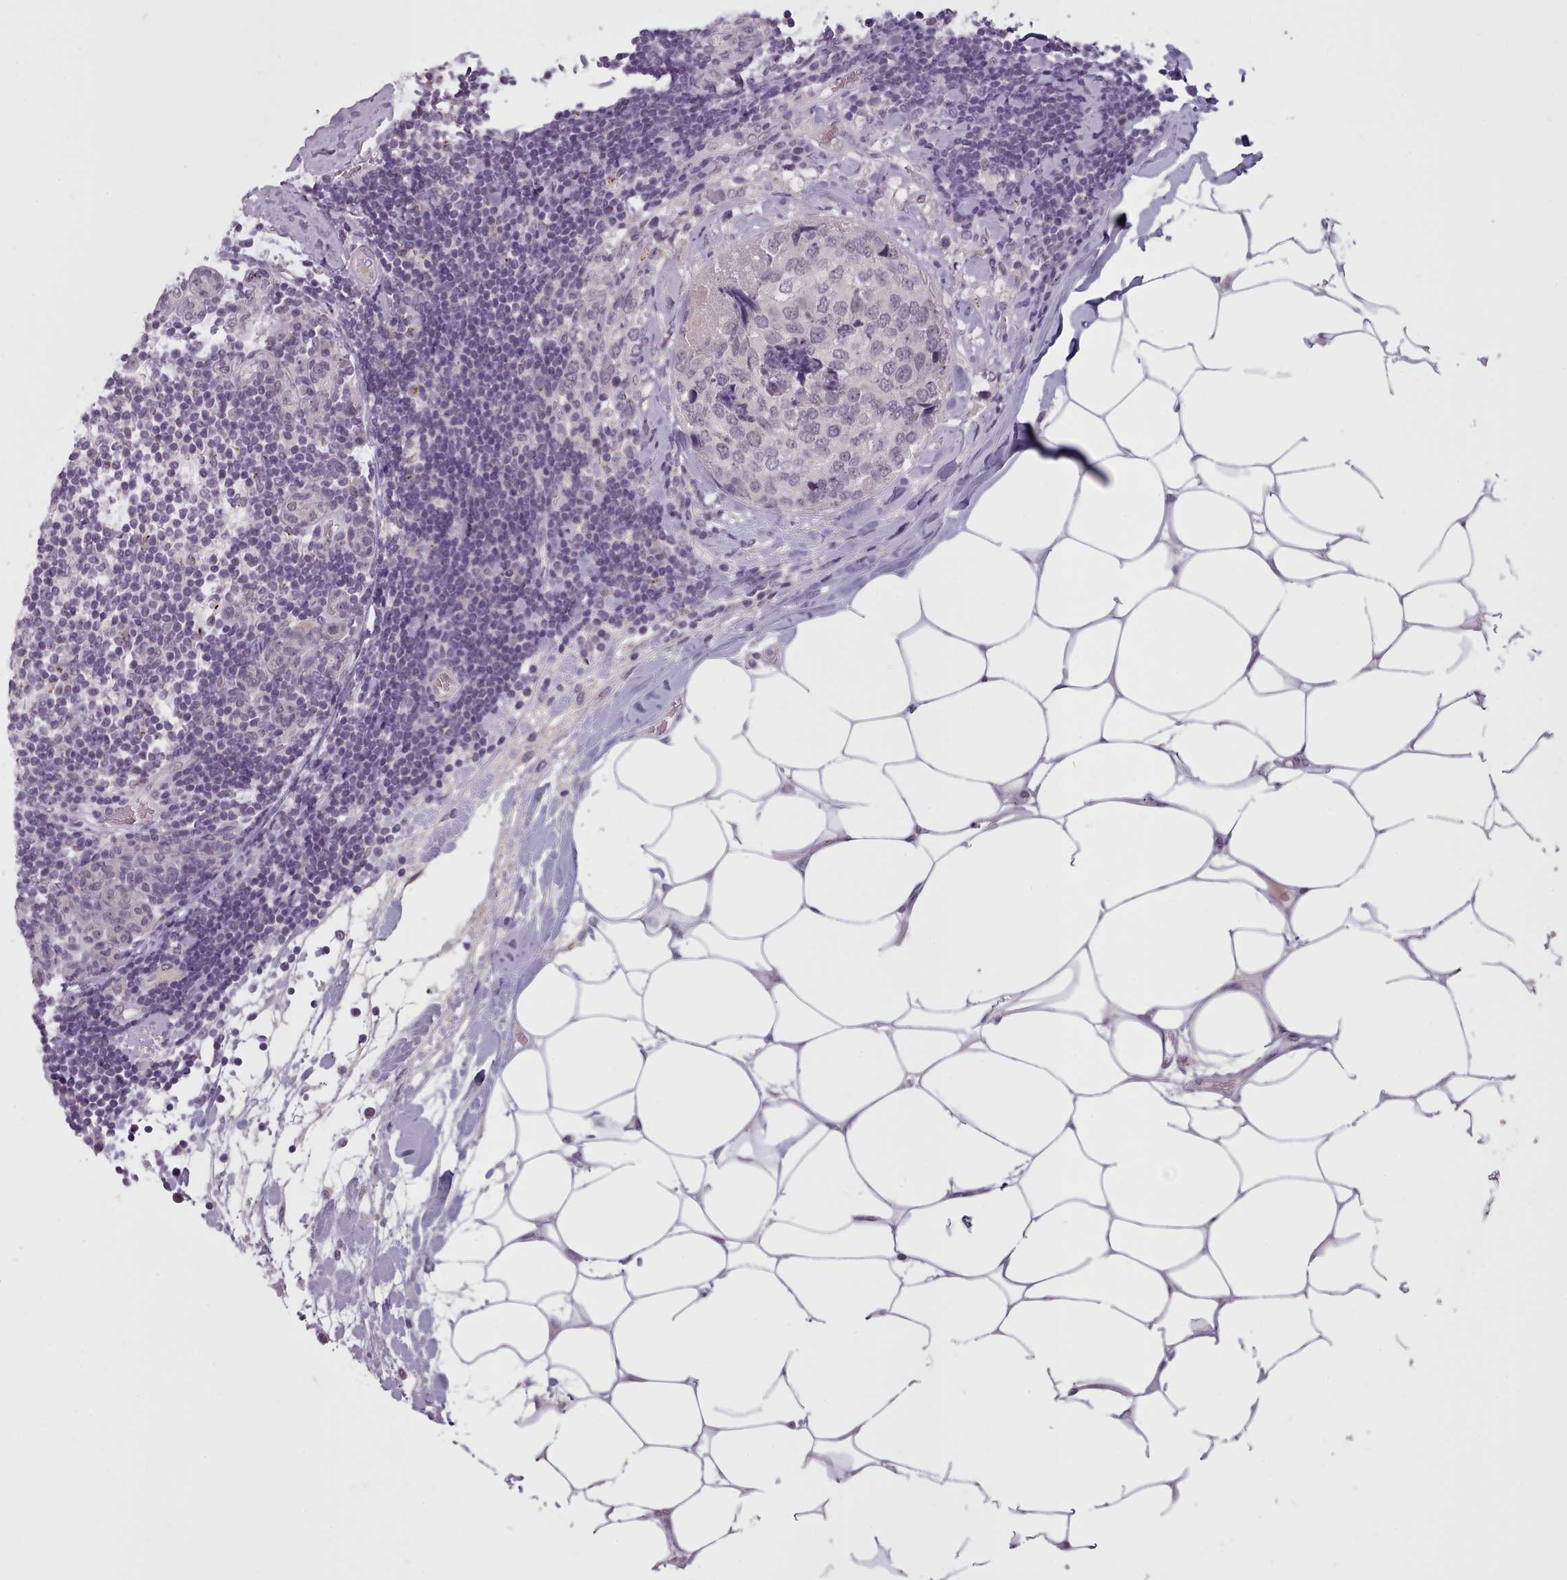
{"staining": {"intensity": "negative", "quantity": "none", "location": "none"}, "tissue": "breast cancer", "cell_type": "Tumor cells", "image_type": "cancer", "snomed": [{"axis": "morphology", "description": "Lobular carcinoma"}, {"axis": "topography", "description": "Breast"}], "caption": "Breast cancer was stained to show a protein in brown. There is no significant expression in tumor cells. Nuclei are stained in blue.", "gene": "PBX4", "patient": {"sex": "female", "age": 59}}